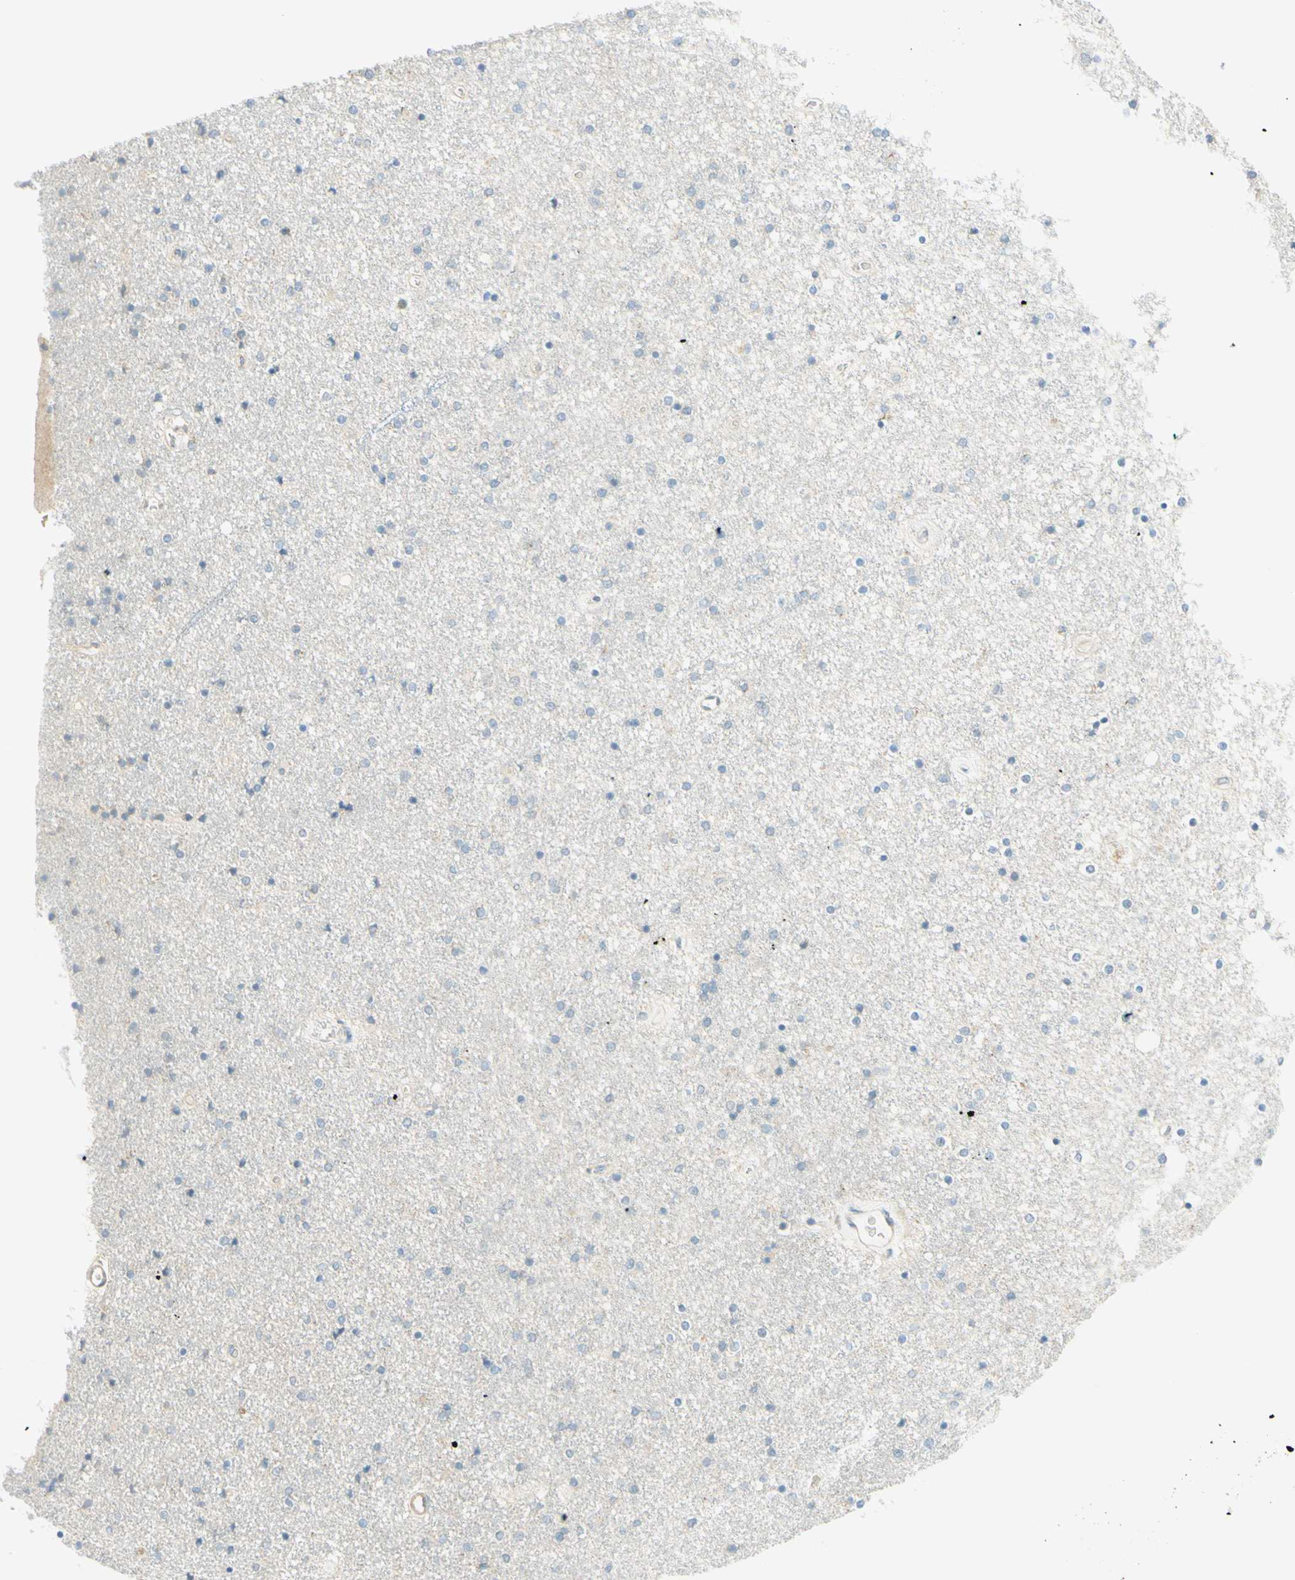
{"staining": {"intensity": "negative", "quantity": "none", "location": "none"}, "tissue": "caudate", "cell_type": "Glial cells", "image_type": "normal", "snomed": [{"axis": "morphology", "description": "Normal tissue, NOS"}, {"axis": "topography", "description": "Lateral ventricle wall"}], "caption": "There is no significant positivity in glial cells of caudate. (DAB (3,3'-diaminobenzidine) immunohistochemistry with hematoxylin counter stain).", "gene": "PROM1", "patient": {"sex": "female", "age": 54}}